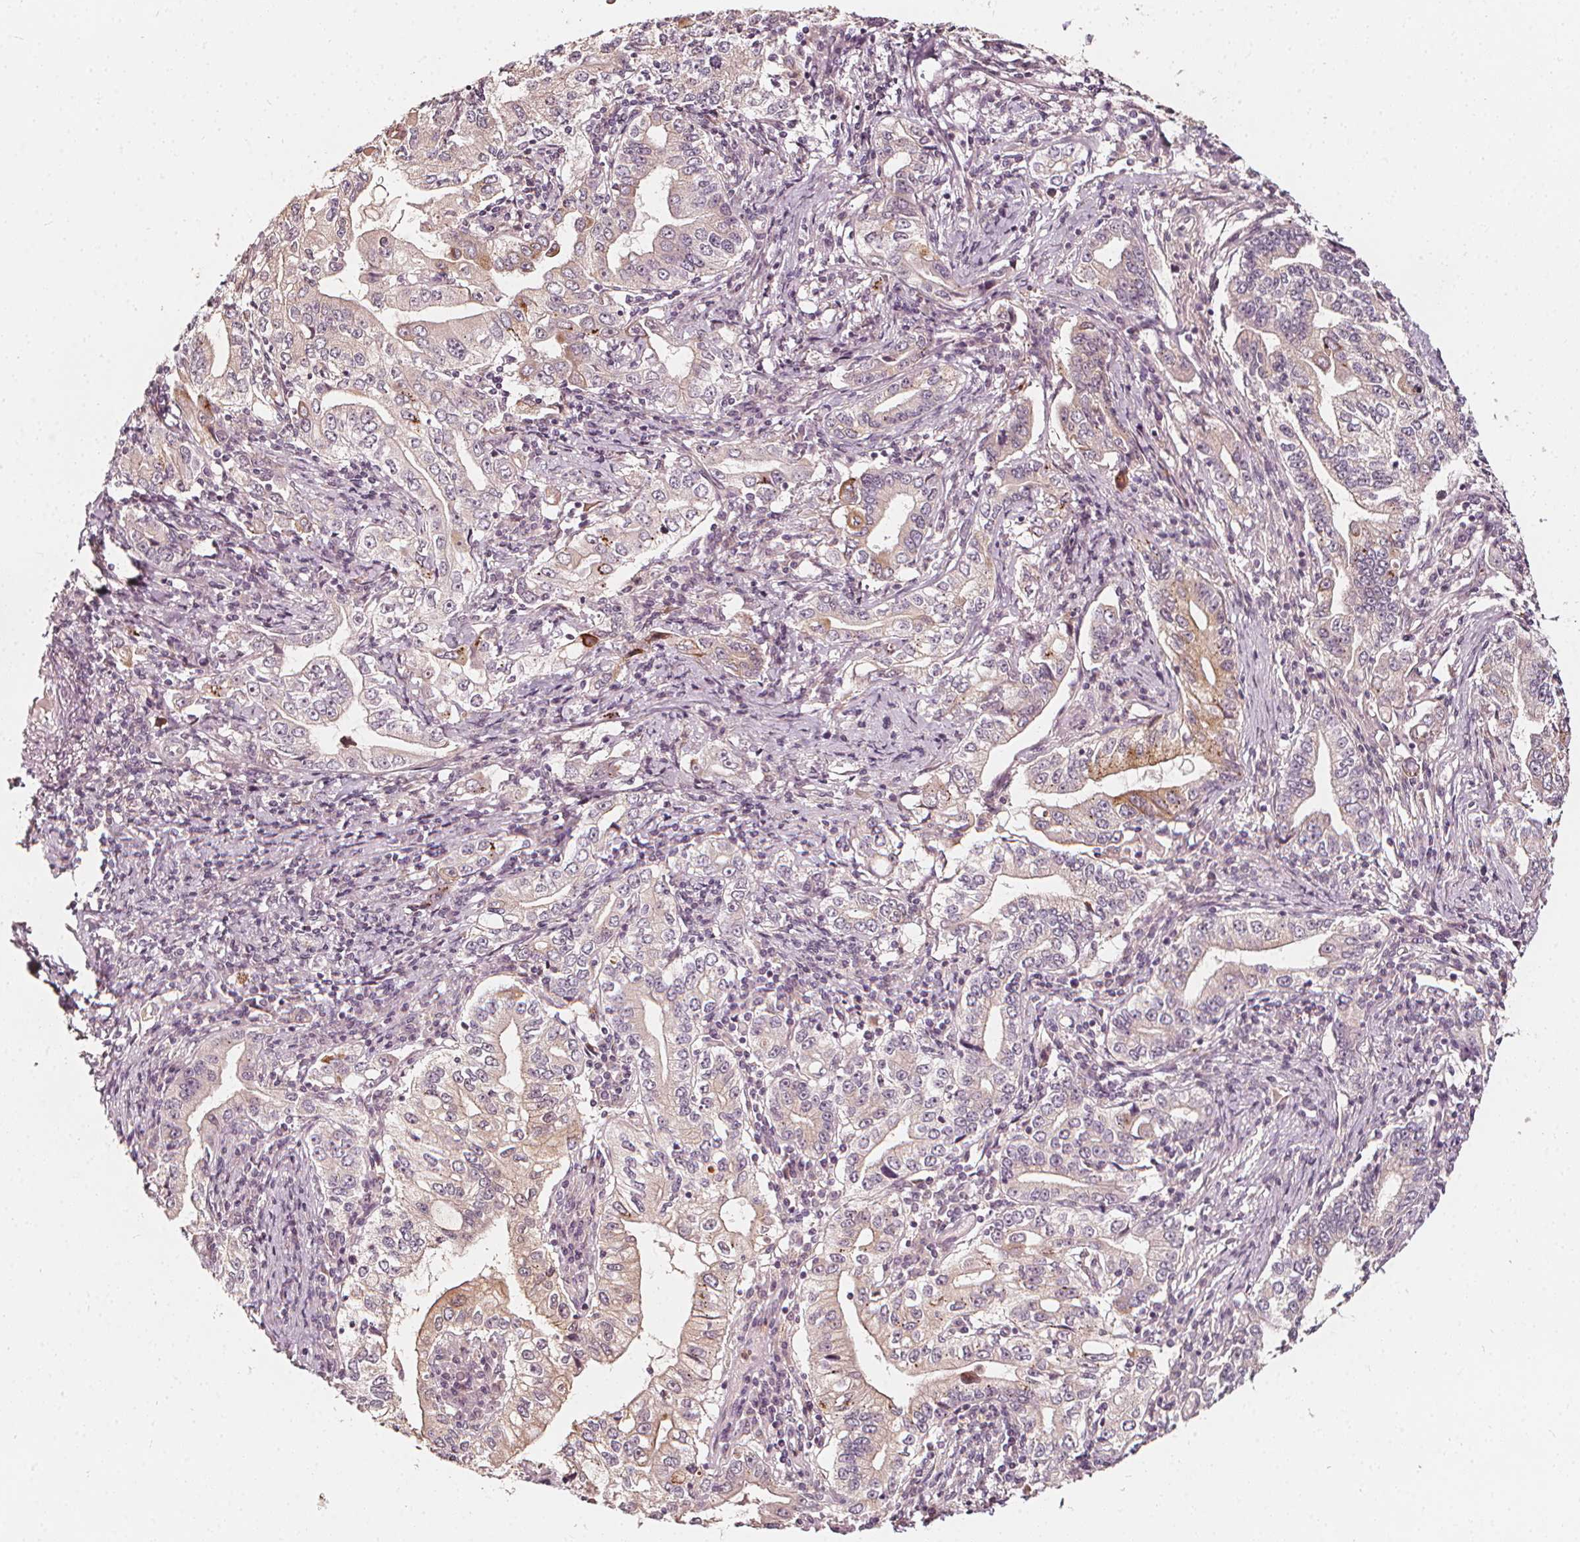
{"staining": {"intensity": "moderate", "quantity": "<25%", "location": "cytoplasmic/membranous"}, "tissue": "stomach cancer", "cell_type": "Tumor cells", "image_type": "cancer", "snomed": [{"axis": "morphology", "description": "Adenocarcinoma, NOS"}, {"axis": "topography", "description": "Stomach, lower"}], "caption": "Protein staining exhibits moderate cytoplasmic/membranous staining in about <25% of tumor cells in stomach cancer. The protein is stained brown, and the nuclei are stained in blue (DAB IHC with brightfield microscopy, high magnification).", "gene": "NPC1L1", "patient": {"sex": "female", "age": 72}}